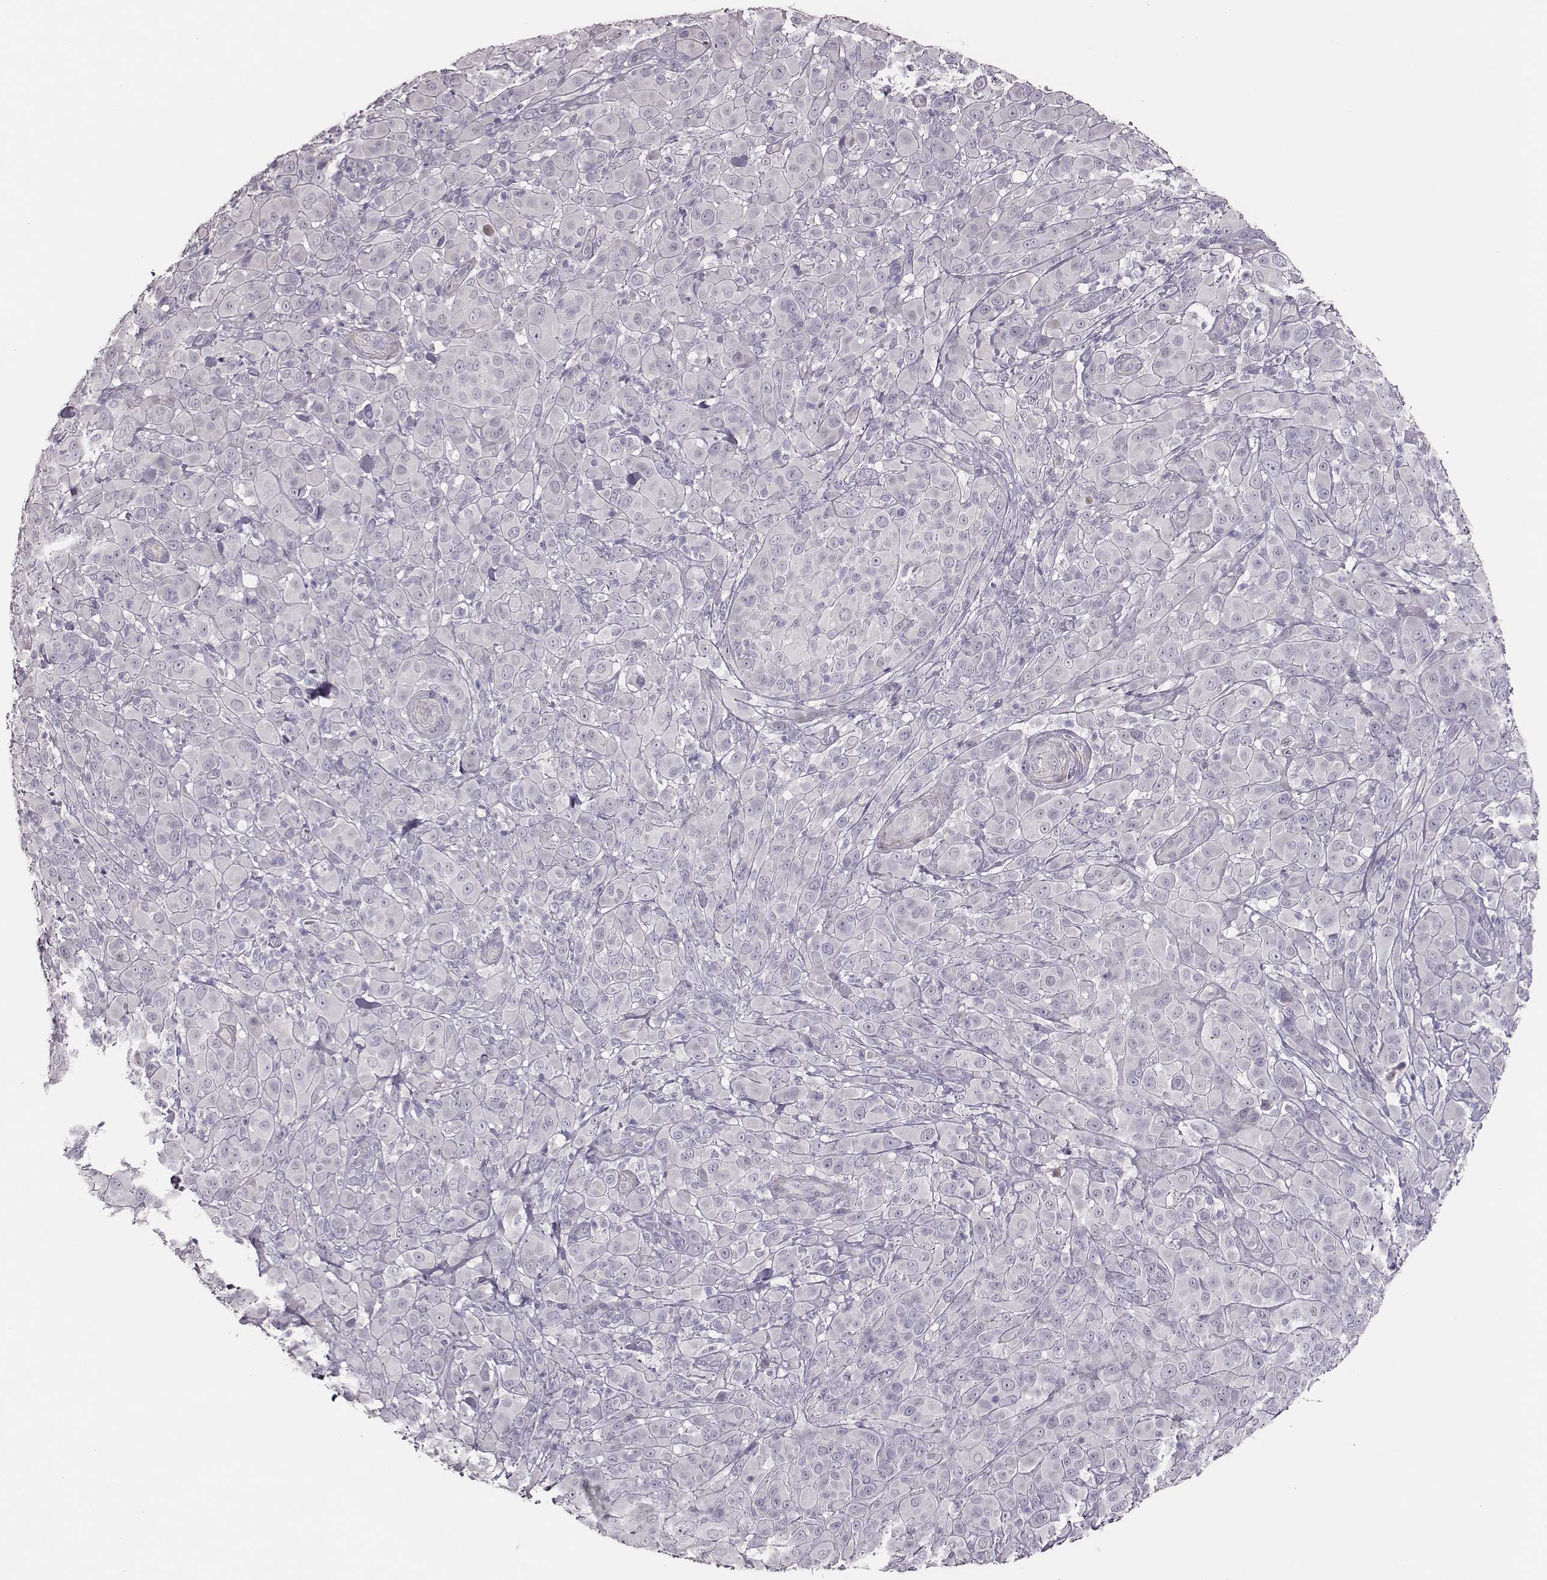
{"staining": {"intensity": "negative", "quantity": "none", "location": "none"}, "tissue": "melanoma", "cell_type": "Tumor cells", "image_type": "cancer", "snomed": [{"axis": "morphology", "description": "Malignant melanoma, NOS"}, {"axis": "topography", "description": "Skin"}], "caption": "Human melanoma stained for a protein using immunohistochemistry displays no expression in tumor cells.", "gene": "SCML2", "patient": {"sex": "female", "age": 87}}